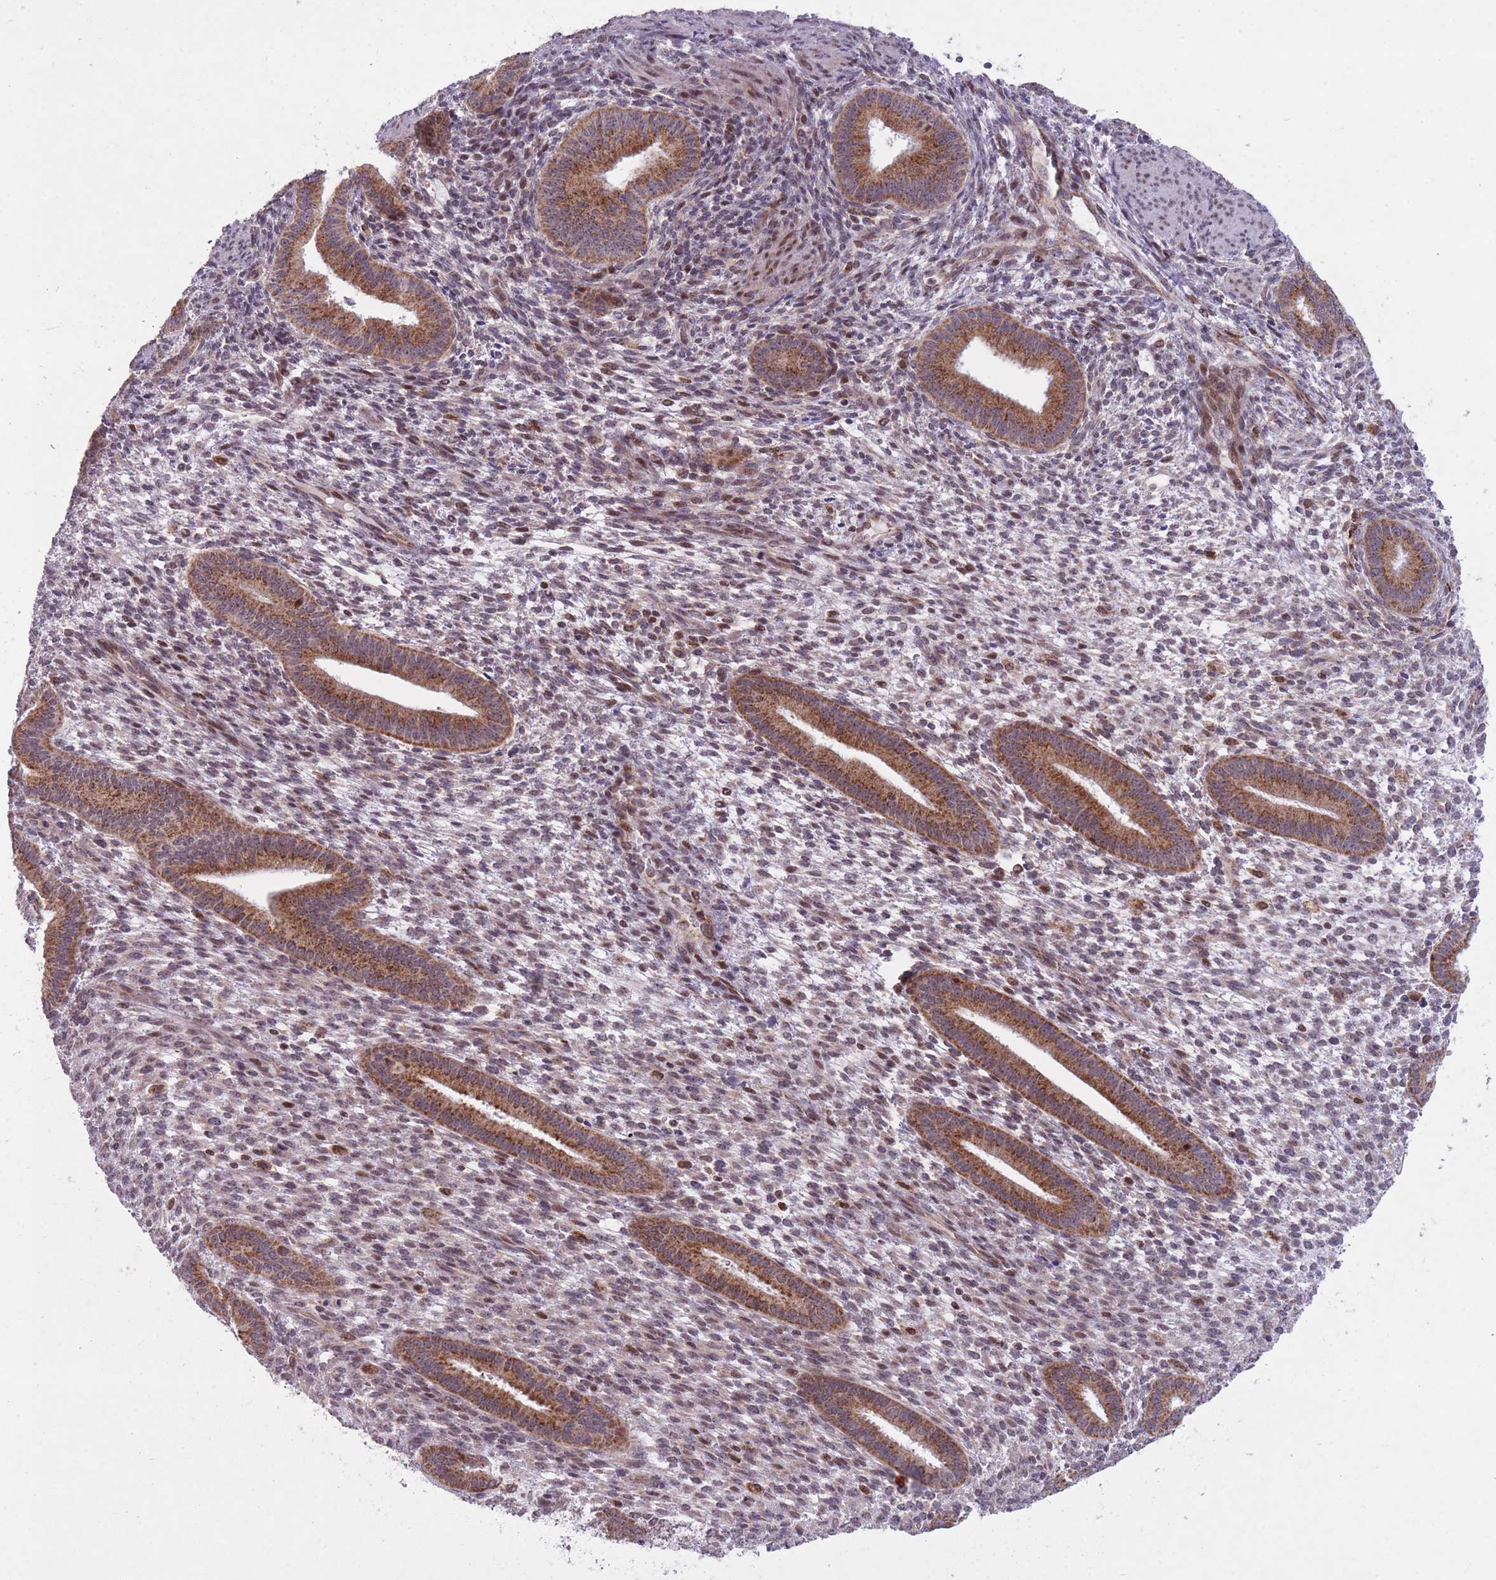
{"staining": {"intensity": "moderate", "quantity": "25%-75%", "location": "nuclear"}, "tissue": "endometrium", "cell_type": "Cells in endometrial stroma", "image_type": "normal", "snomed": [{"axis": "morphology", "description": "Normal tissue, NOS"}, {"axis": "topography", "description": "Endometrium"}], "caption": "Brown immunohistochemical staining in normal human endometrium shows moderate nuclear positivity in about 25%-75% of cells in endometrial stroma.", "gene": "DPYSL4", "patient": {"sex": "female", "age": 36}}